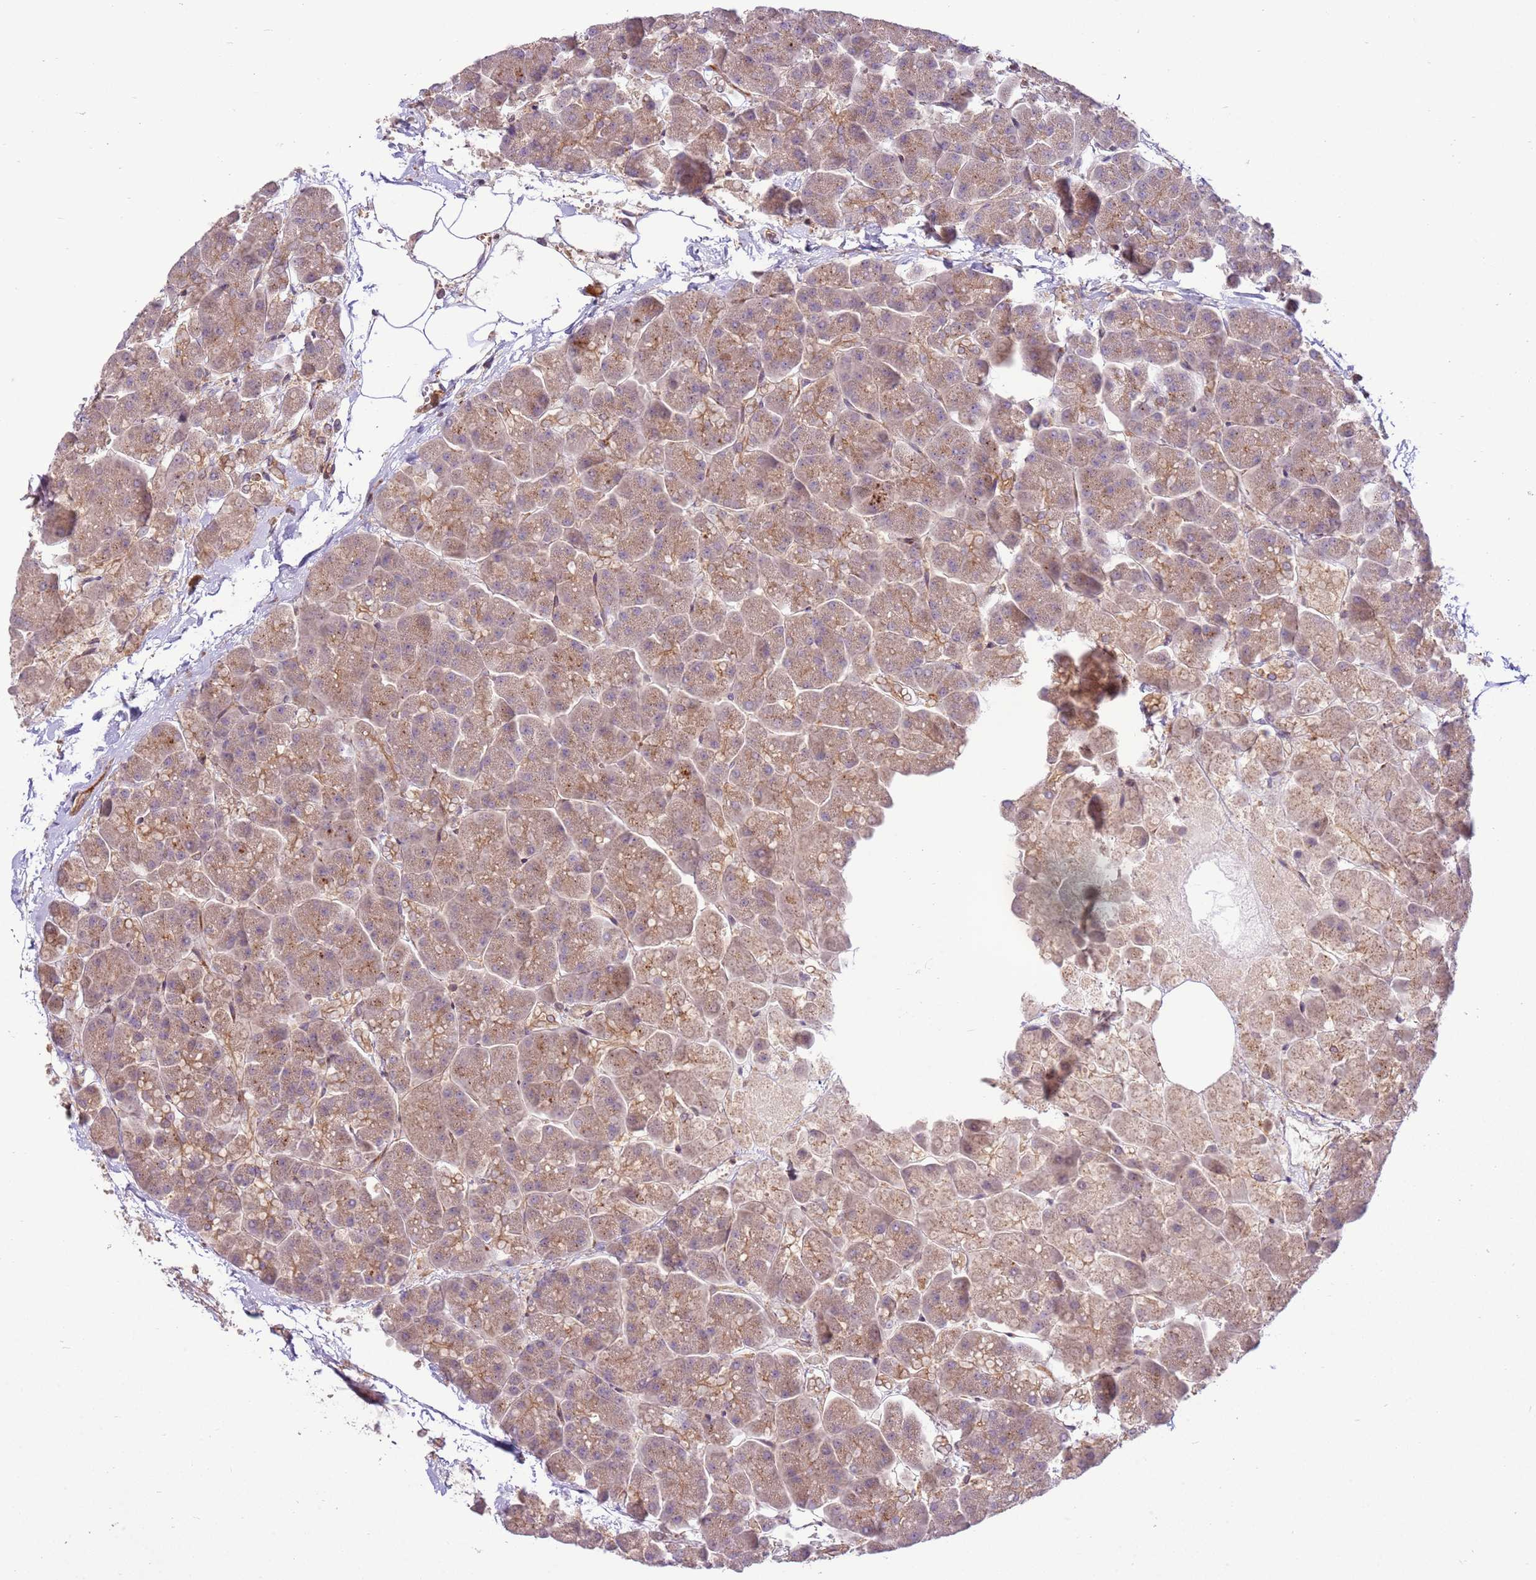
{"staining": {"intensity": "moderate", "quantity": "25%-75%", "location": "cytoplasmic/membranous"}, "tissue": "pancreas", "cell_type": "Exocrine glandular cells", "image_type": "normal", "snomed": [{"axis": "morphology", "description": "Normal tissue, NOS"}, {"axis": "topography", "description": "Pancreas"}, {"axis": "topography", "description": "Peripheral nerve tissue"}], "caption": "Protein expression analysis of benign pancreas demonstrates moderate cytoplasmic/membranous staining in approximately 25%-75% of exocrine glandular cells.", "gene": "ZNF624", "patient": {"sex": "male", "age": 54}}